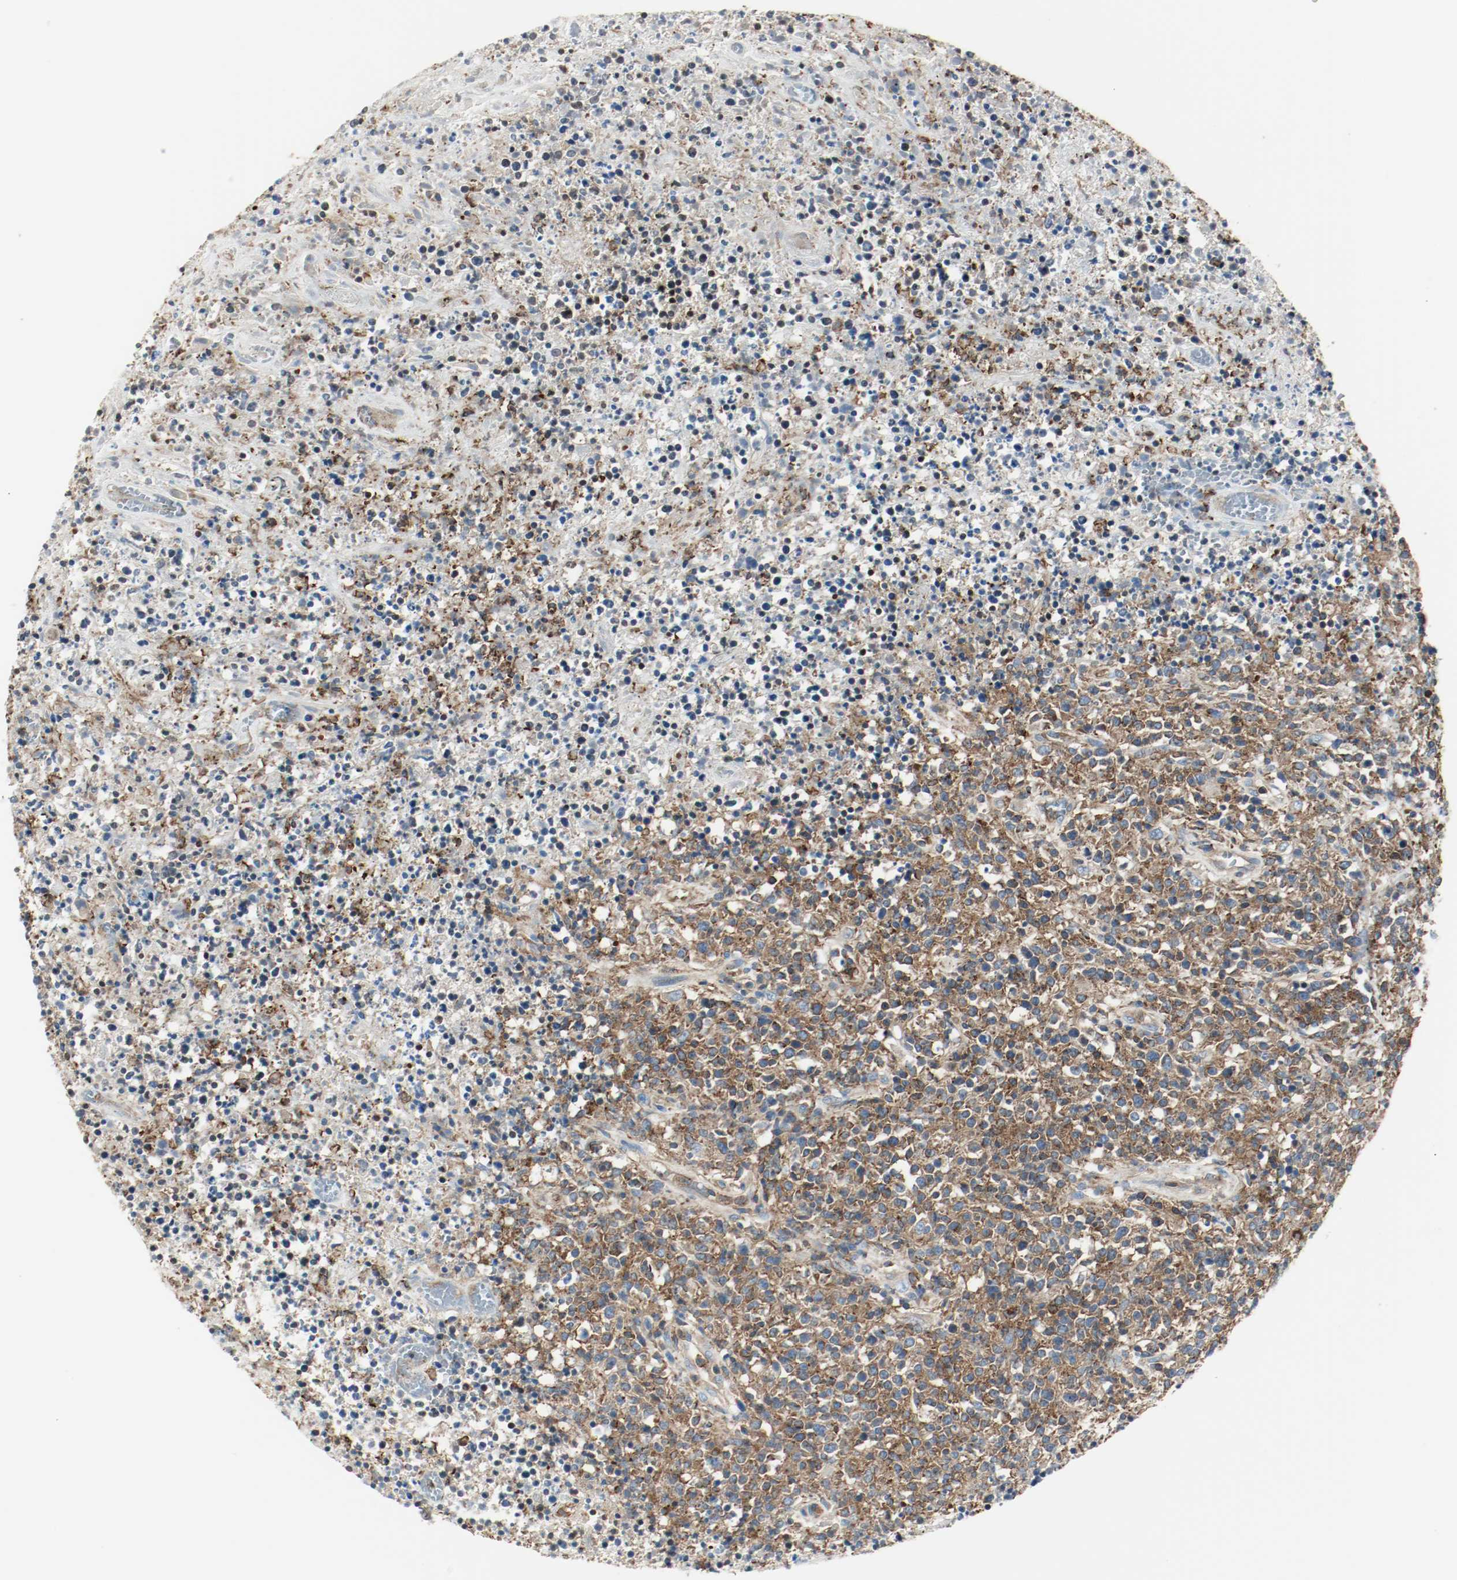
{"staining": {"intensity": "strong", "quantity": ">75%", "location": "cytoplasmic/membranous"}, "tissue": "lymphoma", "cell_type": "Tumor cells", "image_type": "cancer", "snomed": [{"axis": "morphology", "description": "Malignant lymphoma, non-Hodgkin's type, High grade"}, {"axis": "topography", "description": "Lymph node"}], "caption": "An image of human malignant lymphoma, non-Hodgkin's type (high-grade) stained for a protein shows strong cytoplasmic/membranous brown staining in tumor cells. (IHC, brightfield microscopy, high magnification).", "gene": "ARPC1B", "patient": {"sex": "female", "age": 84}}